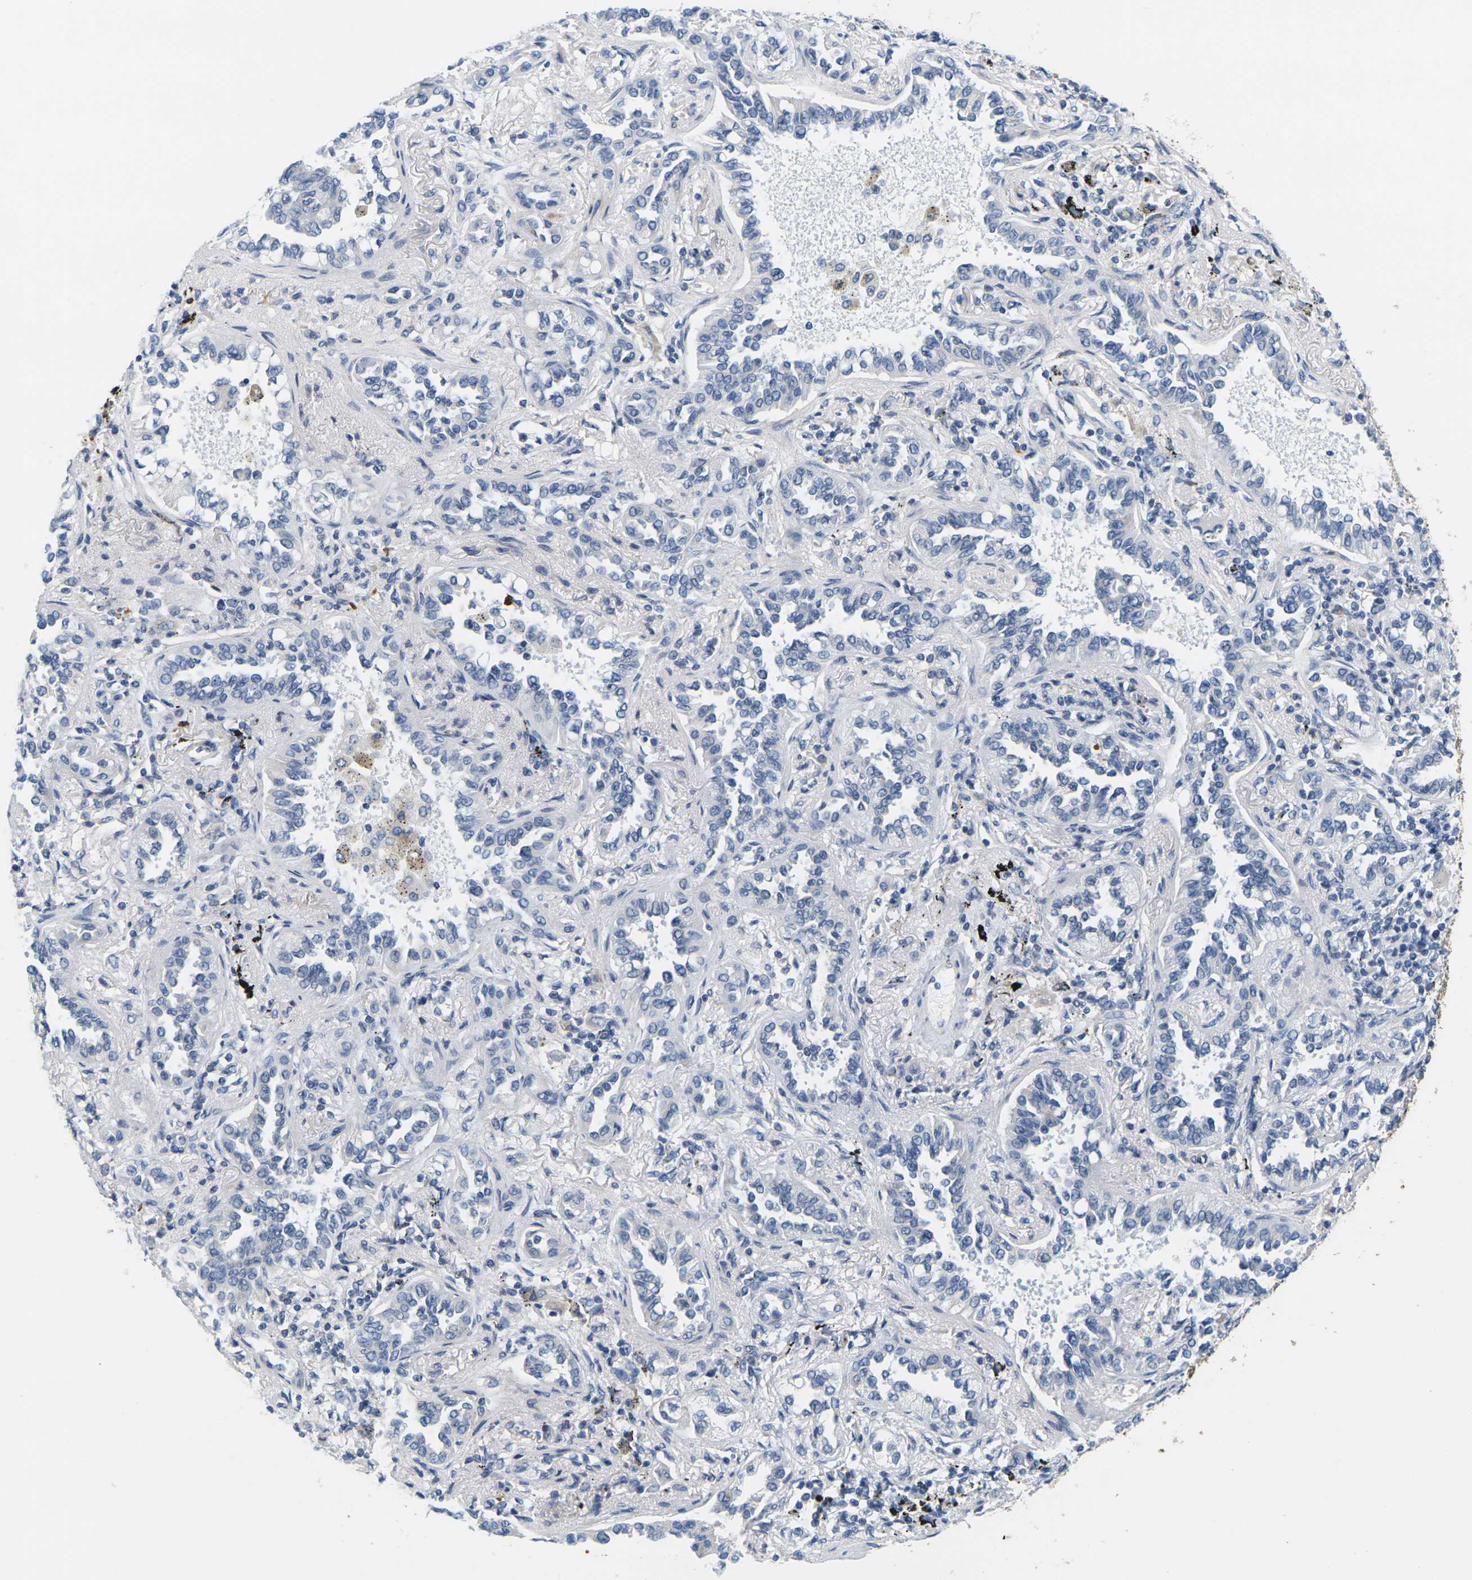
{"staining": {"intensity": "negative", "quantity": "none", "location": "none"}, "tissue": "lung cancer", "cell_type": "Tumor cells", "image_type": "cancer", "snomed": [{"axis": "morphology", "description": "Normal tissue, NOS"}, {"axis": "morphology", "description": "Adenocarcinoma, NOS"}, {"axis": "topography", "description": "Lung"}], "caption": "This is a micrograph of IHC staining of lung cancer (adenocarcinoma), which shows no staining in tumor cells. (Immunohistochemistry, brightfield microscopy, high magnification).", "gene": "KLK5", "patient": {"sex": "male", "age": 59}}